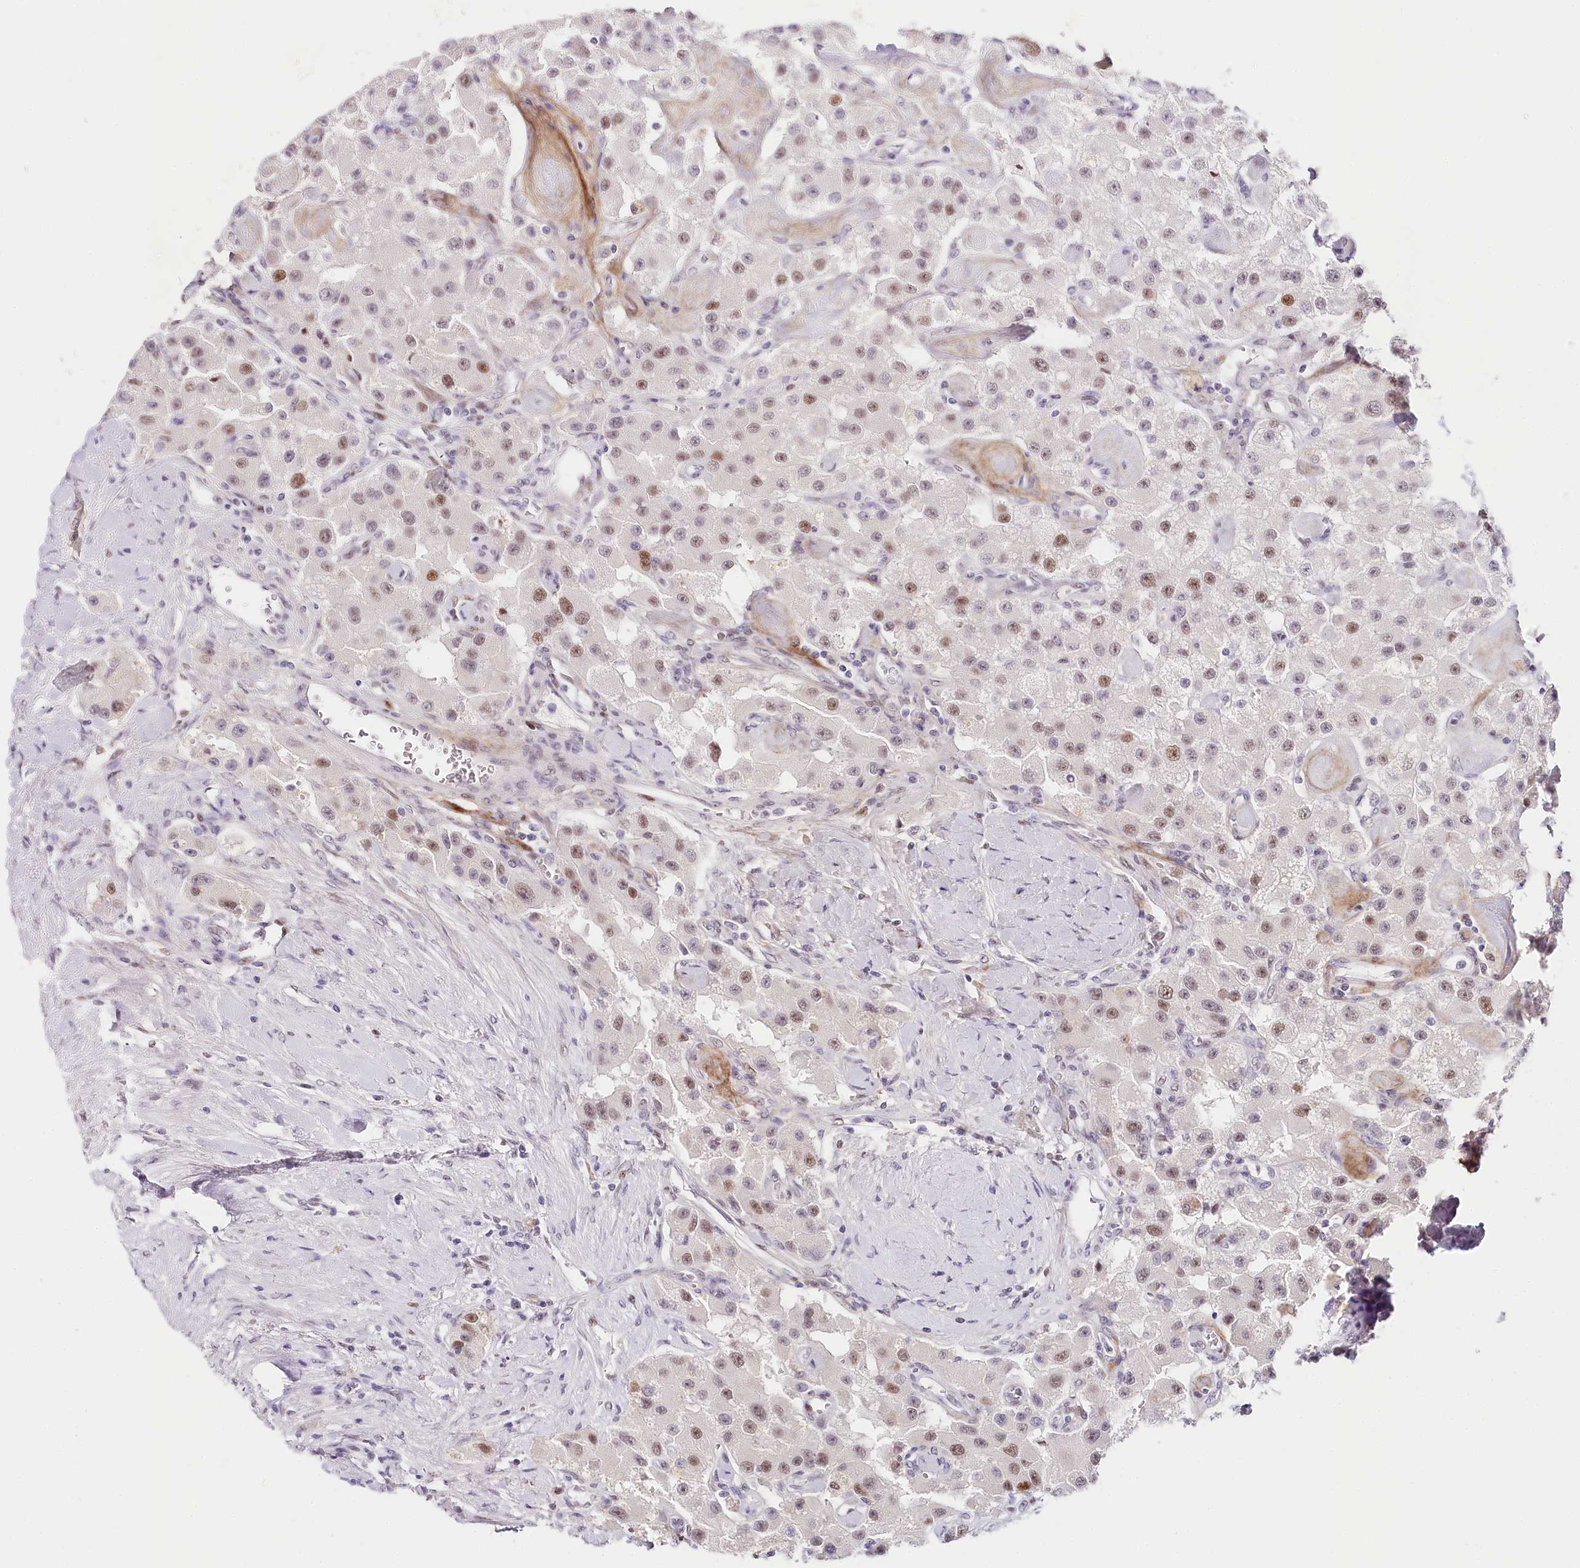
{"staining": {"intensity": "moderate", "quantity": "25%-75%", "location": "nuclear"}, "tissue": "carcinoid", "cell_type": "Tumor cells", "image_type": "cancer", "snomed": [{"axis": "morphology", "description": "Carcinoid, malignant, NOS"}, {"axis": "topography", "description": "Pancreas"}], "caption": "Brown immunohistochemical staining in human carcinoid (malignant) displays moderate nuclear staining in about 25%-75% of tumor cells.", "gene": "TP53", "patient": {"sex": "male", "age": 41}}